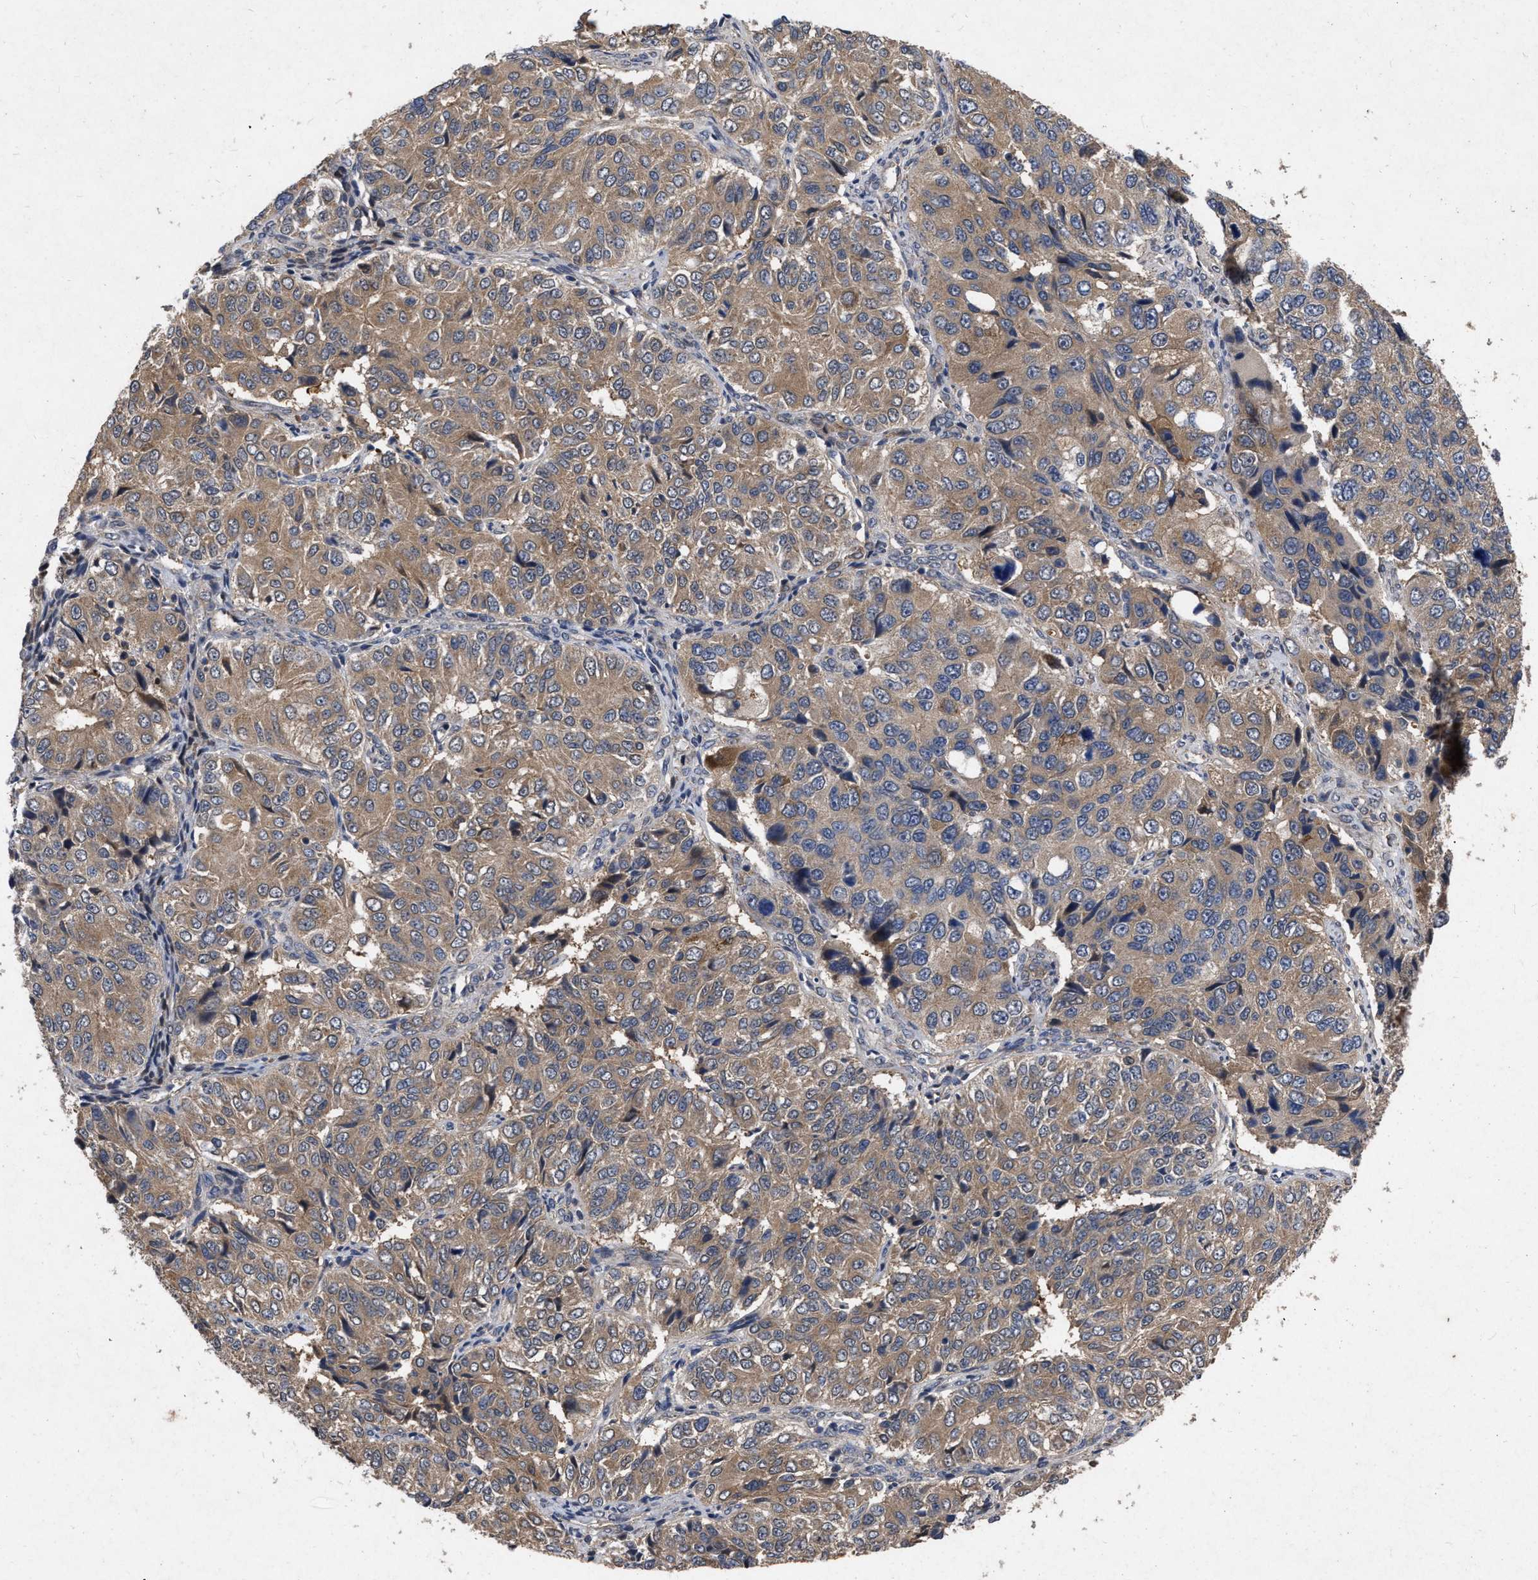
{"staining": {"intensity": "moderate", "quantity": ">75%", "location": "cytoplasmic/membranous"}, "tissue": "ovarian cancer", "cell_type": "Tumor cells", "image_type": "cancer", "snomed": [{"axis": "morphology", "description": "Carcinoma, endometroid"}, {"axis": "topography", "description": "Ovary"}], "caption": "Protein staining demonstrates moderate cytoplasmic/membranous staining in about >75% of tumor cells in ovarian endometroid carcinoma.", "gene": "CDKN2C", "patient": {"sex": "female", "age": 51}}